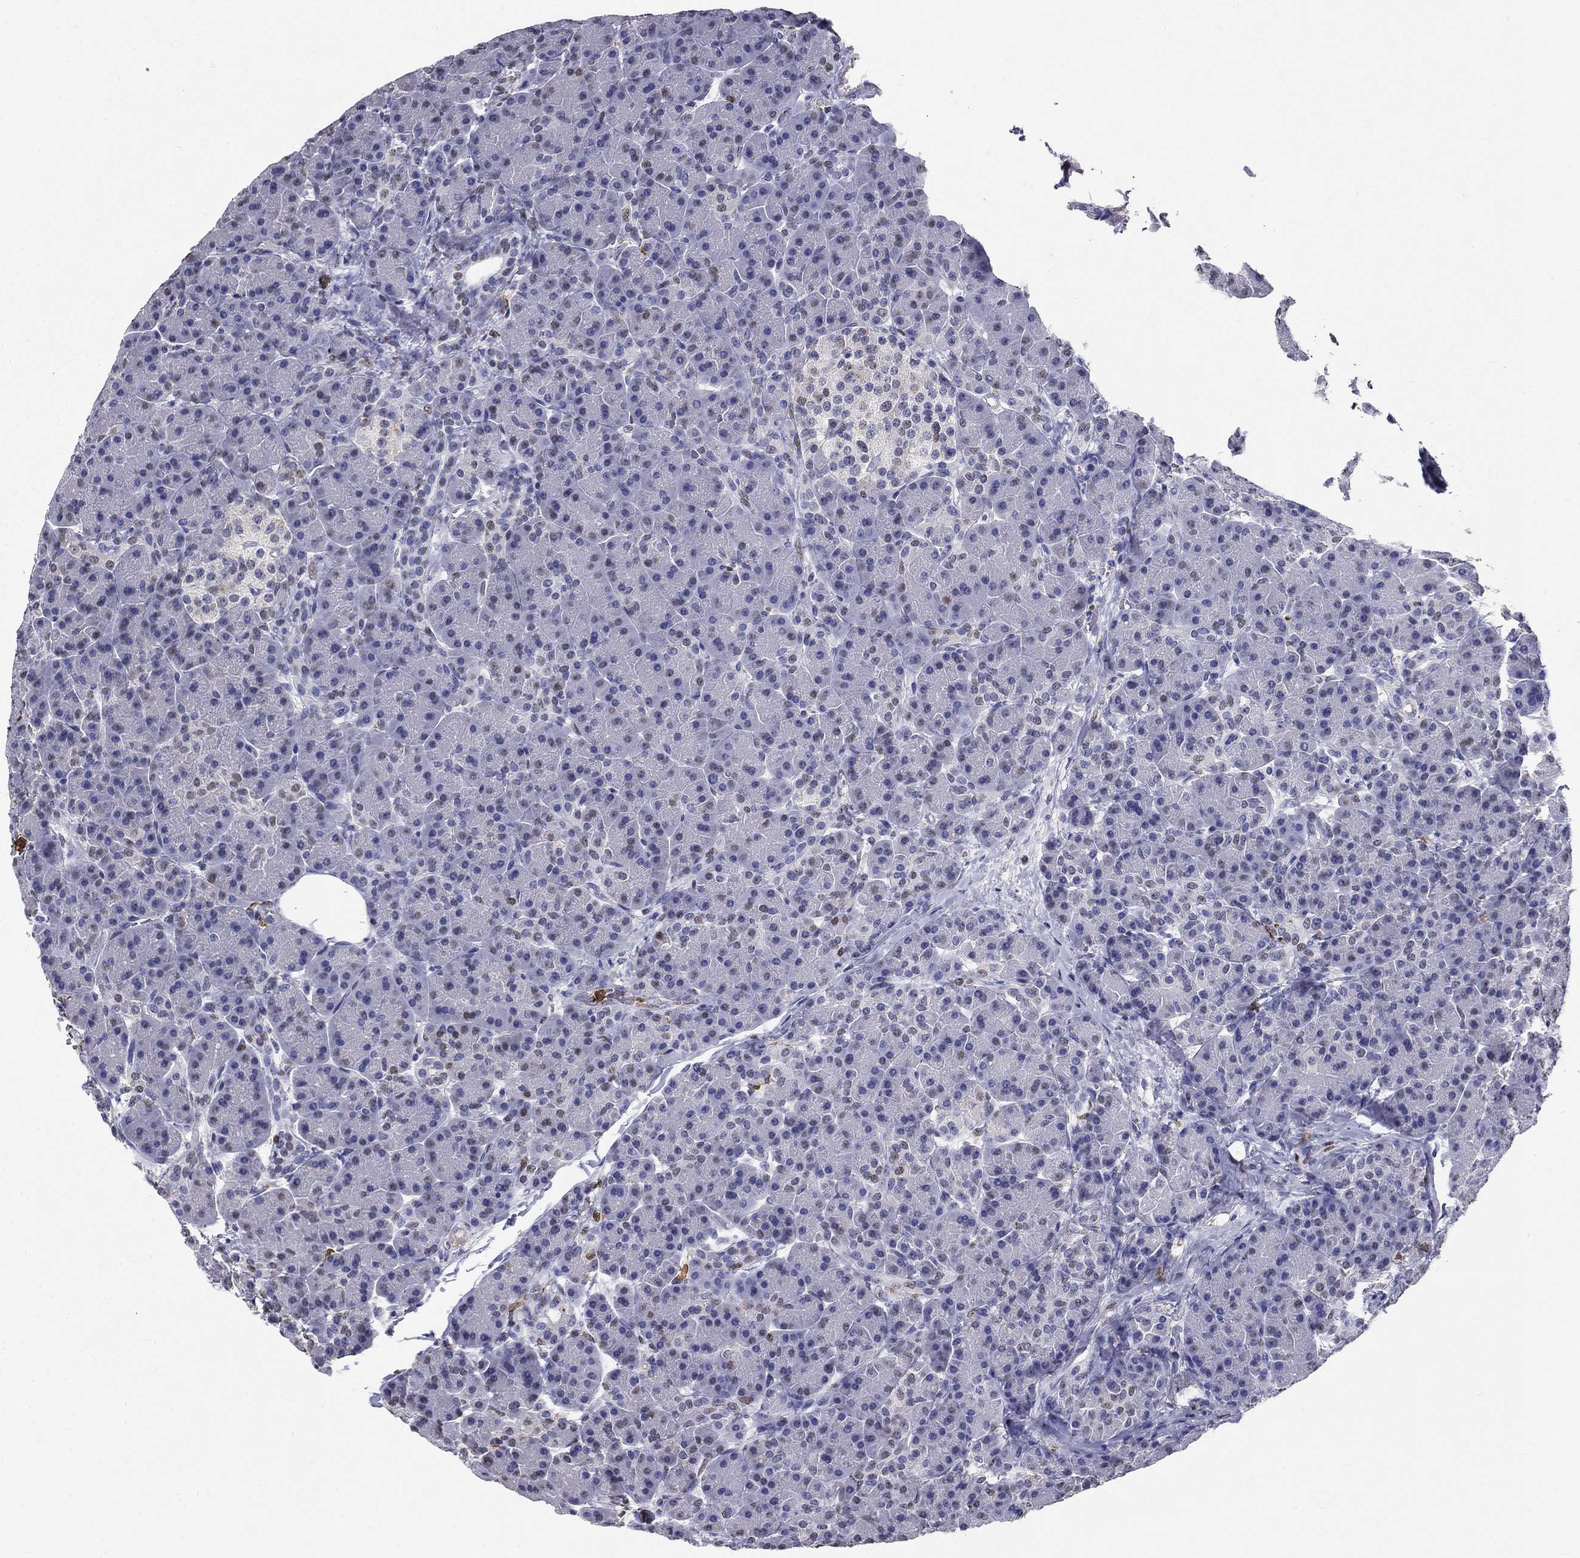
{"staining": {"intensity": "weak", "quantity": "<25%", "location": "nuclear"}, "tissue": "pancreas", "cell_type": "Exocrine glandular cells", "image_type": "normal", "snomed": [{"axis": "morphology", "description": "Normal tissue, NOS"}, {"axis": "topography", "description": "Pancreas"}], "caption": "Exocrine glandular cells show no significant protein staining in unremarkable pancreas. Brightfield microscopy of immunohistochemistry (IHC) stained with DAB (3,3'-diaminobenzidine) (brown) and hematoxylin (blue), captured at high magnification.", "gene": "IGSF8", "patient": {"sex": "female", "age": 63}}